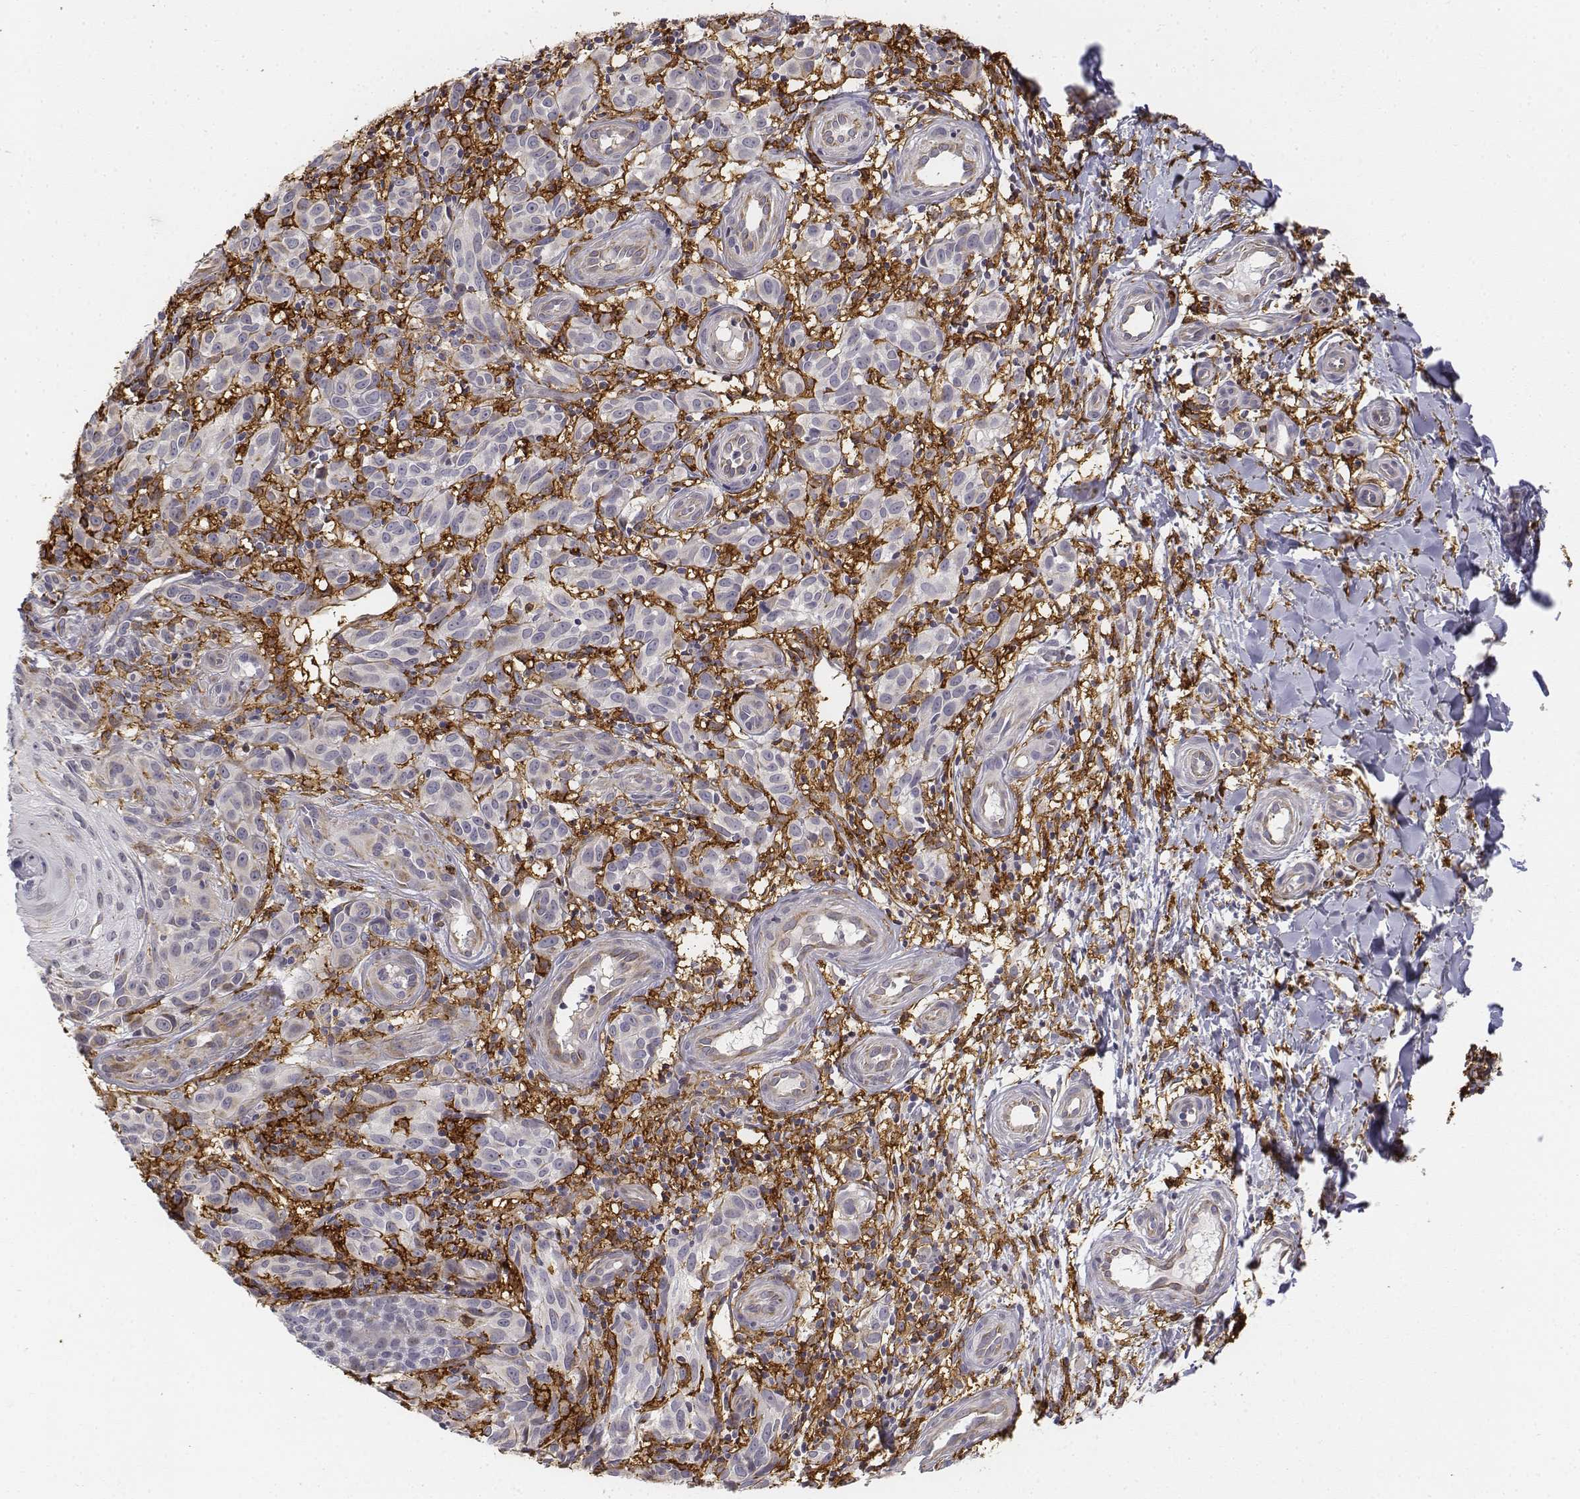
{"staining": {"intensity": "negative", "quantity": "none", "location": "none"}, "tissue": "melanoma", "cell_type": "Tumor cells", "image_type": "cancer", "snomed": [{"axis": "morphology", "description": "Malignant melanoma, NOS"}, {"axis": "topography", "description": "Skin"}], "caption": "Immunohistochemical staining of malignant melanoma displays no significant staining in tumor cells.", "gene": "CD14", "patient": {"sex": "female", "age": 53}}